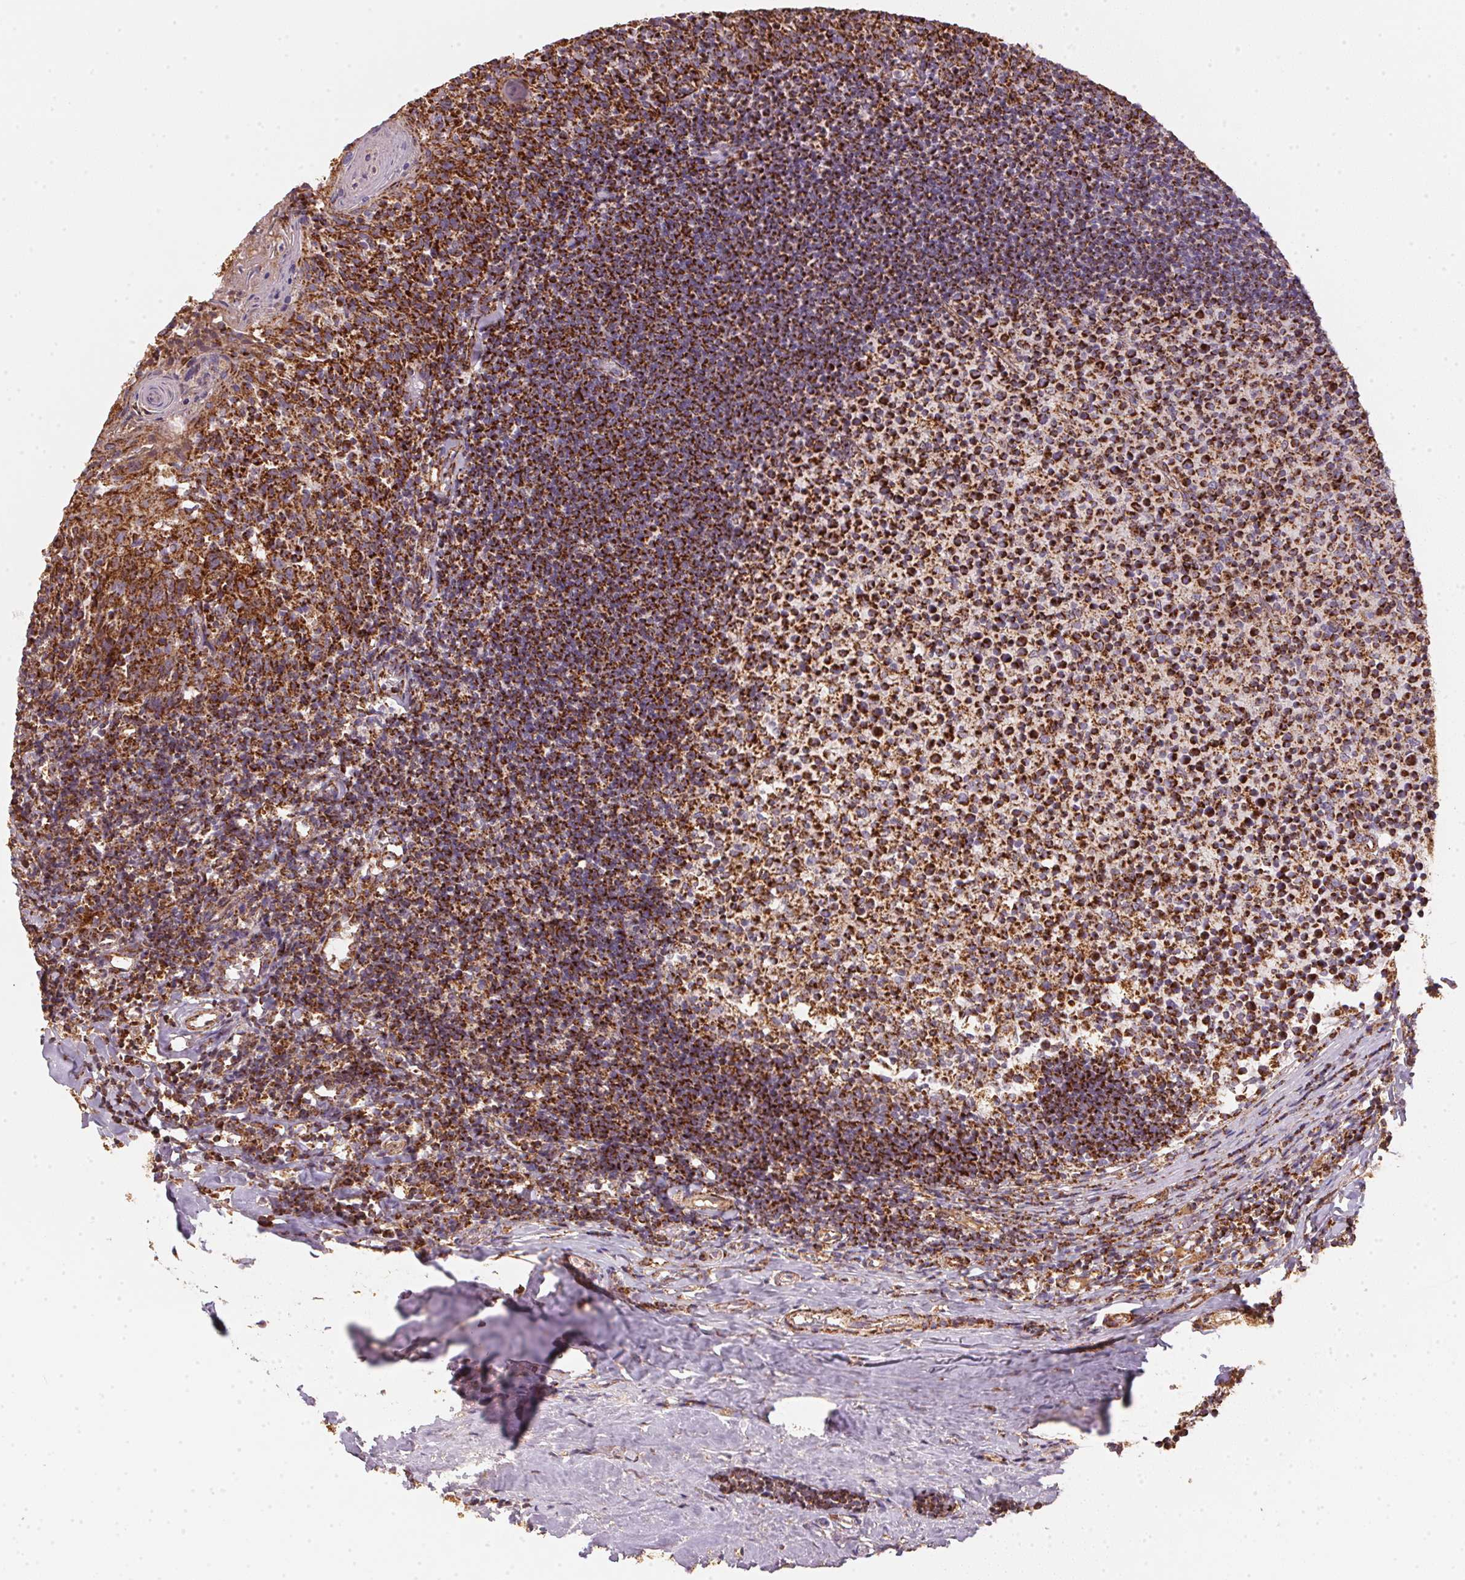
{"staining": {"intensity": "strong", "quantity": ">75%", "location": "cytoplasmic/membranous"}, "tissue": "tonsil", "cell_type": "Germinal center cells", "image_type": "normal", "snomed": [{"axis": "morphology", "description": "Normal tissue, NOS"}, {"axis": "topography", "description": "Tonsil"}], "caption": "Strong cytoplasmic/membranous expression for a protein is identified in about >75% of germinal center cells of benign tonsil using IHC.", "gene": "NDUFS2", "patient": {"sex": "female", "age": 10}}